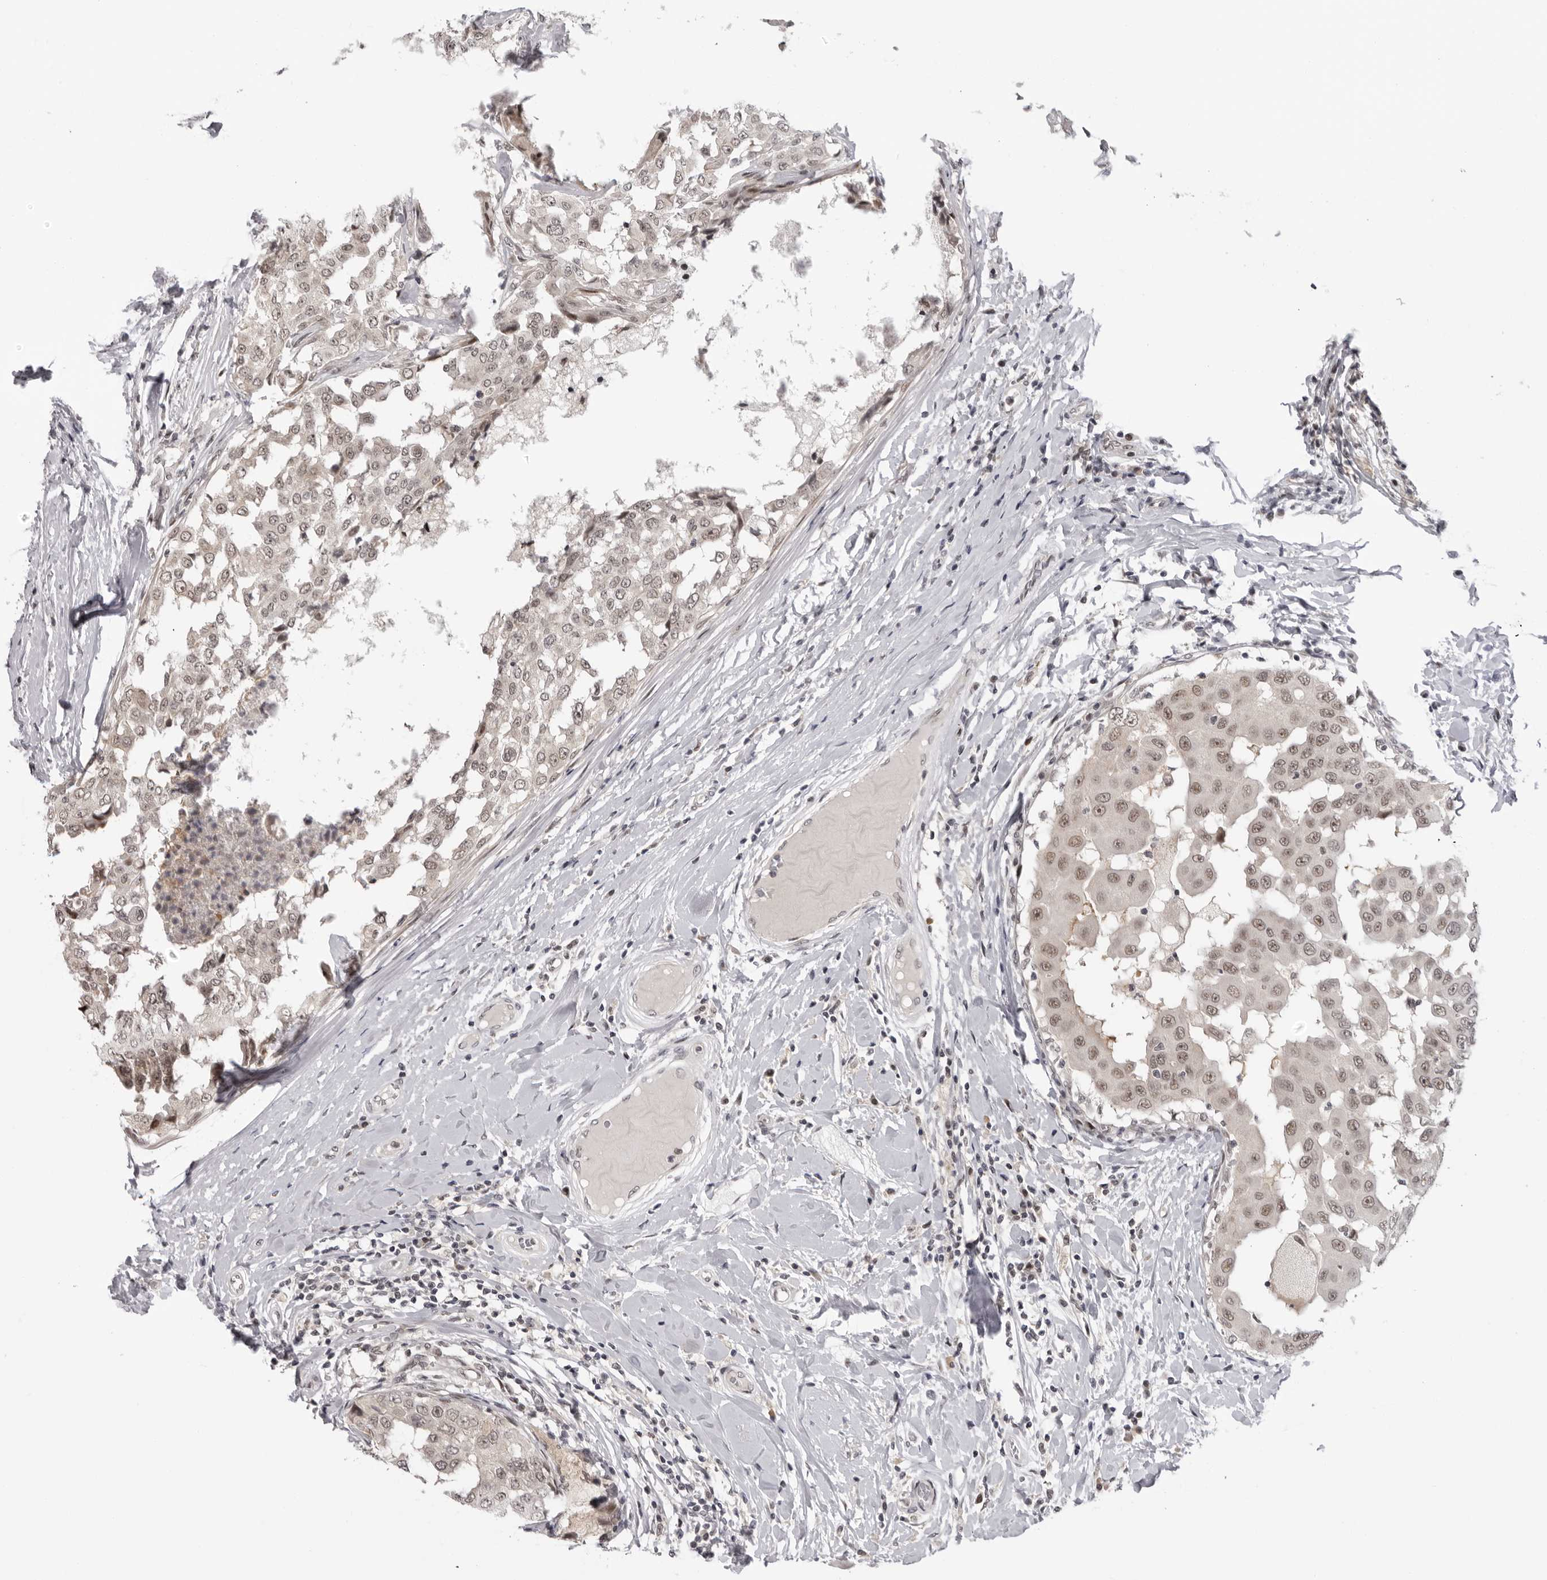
{"staining": {"intensity": "weak", "quantity": ">75%", "location": "cytoplasmic/membranous,nuclear"}, "tissue": "breast cancer", "cell_type": "Tumor cells", "image_type": "cancer", "snomed": [{"axis": "morphology", "description": "Duct carcinoma"}, {"axis": "topography", "description": "Breast"}], "caption": "A low amount of weak cytoplasmic/membranous and nuclear expression is present in approximately >75% of tumor cells in invasive ductal carcinoma (breast) tissue.", "gene": "ALPK2", "patient": {"sex": "female", "age": 27}}